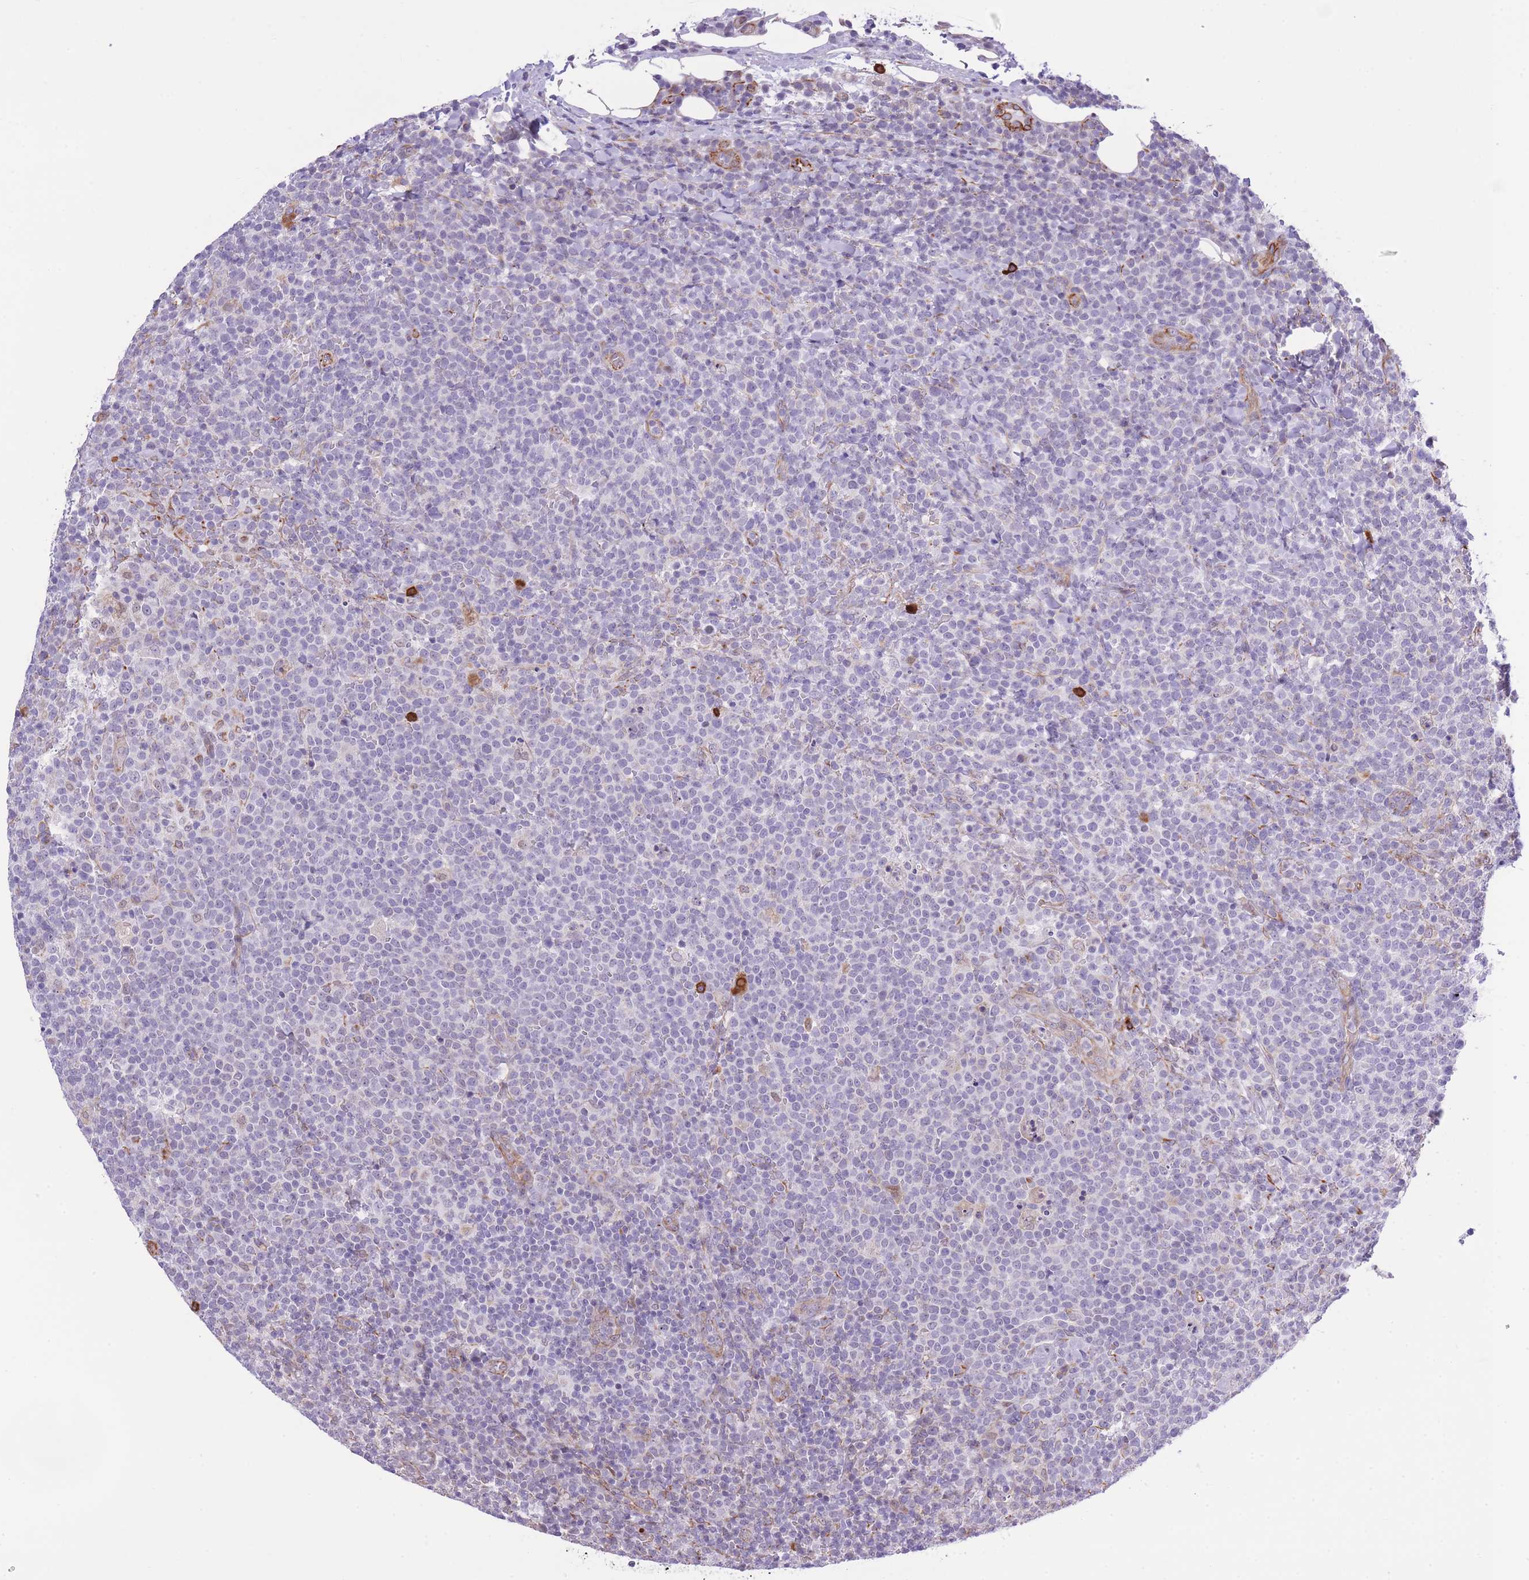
{"staining": {"intensity": "negative", "quantity": "none", "location": "none"}, "tissue": "lymphoma", "cell_type": "Tumor cells", "image_type": "cancer", "snomed": [{"axis": "morphology", "description": "Malignant lymphoma, non-Hodgkin's type, High grade"}, {"axis": "topography", "description": "Lymph node"}], "caption": "High power microscopy histopathology image of an immunohistochemistry image of lymphoma, revealing no significant positivity in tumor cells.", "gene": "MEIOSIN", "patient": {"sex": "male", "age": 61}}